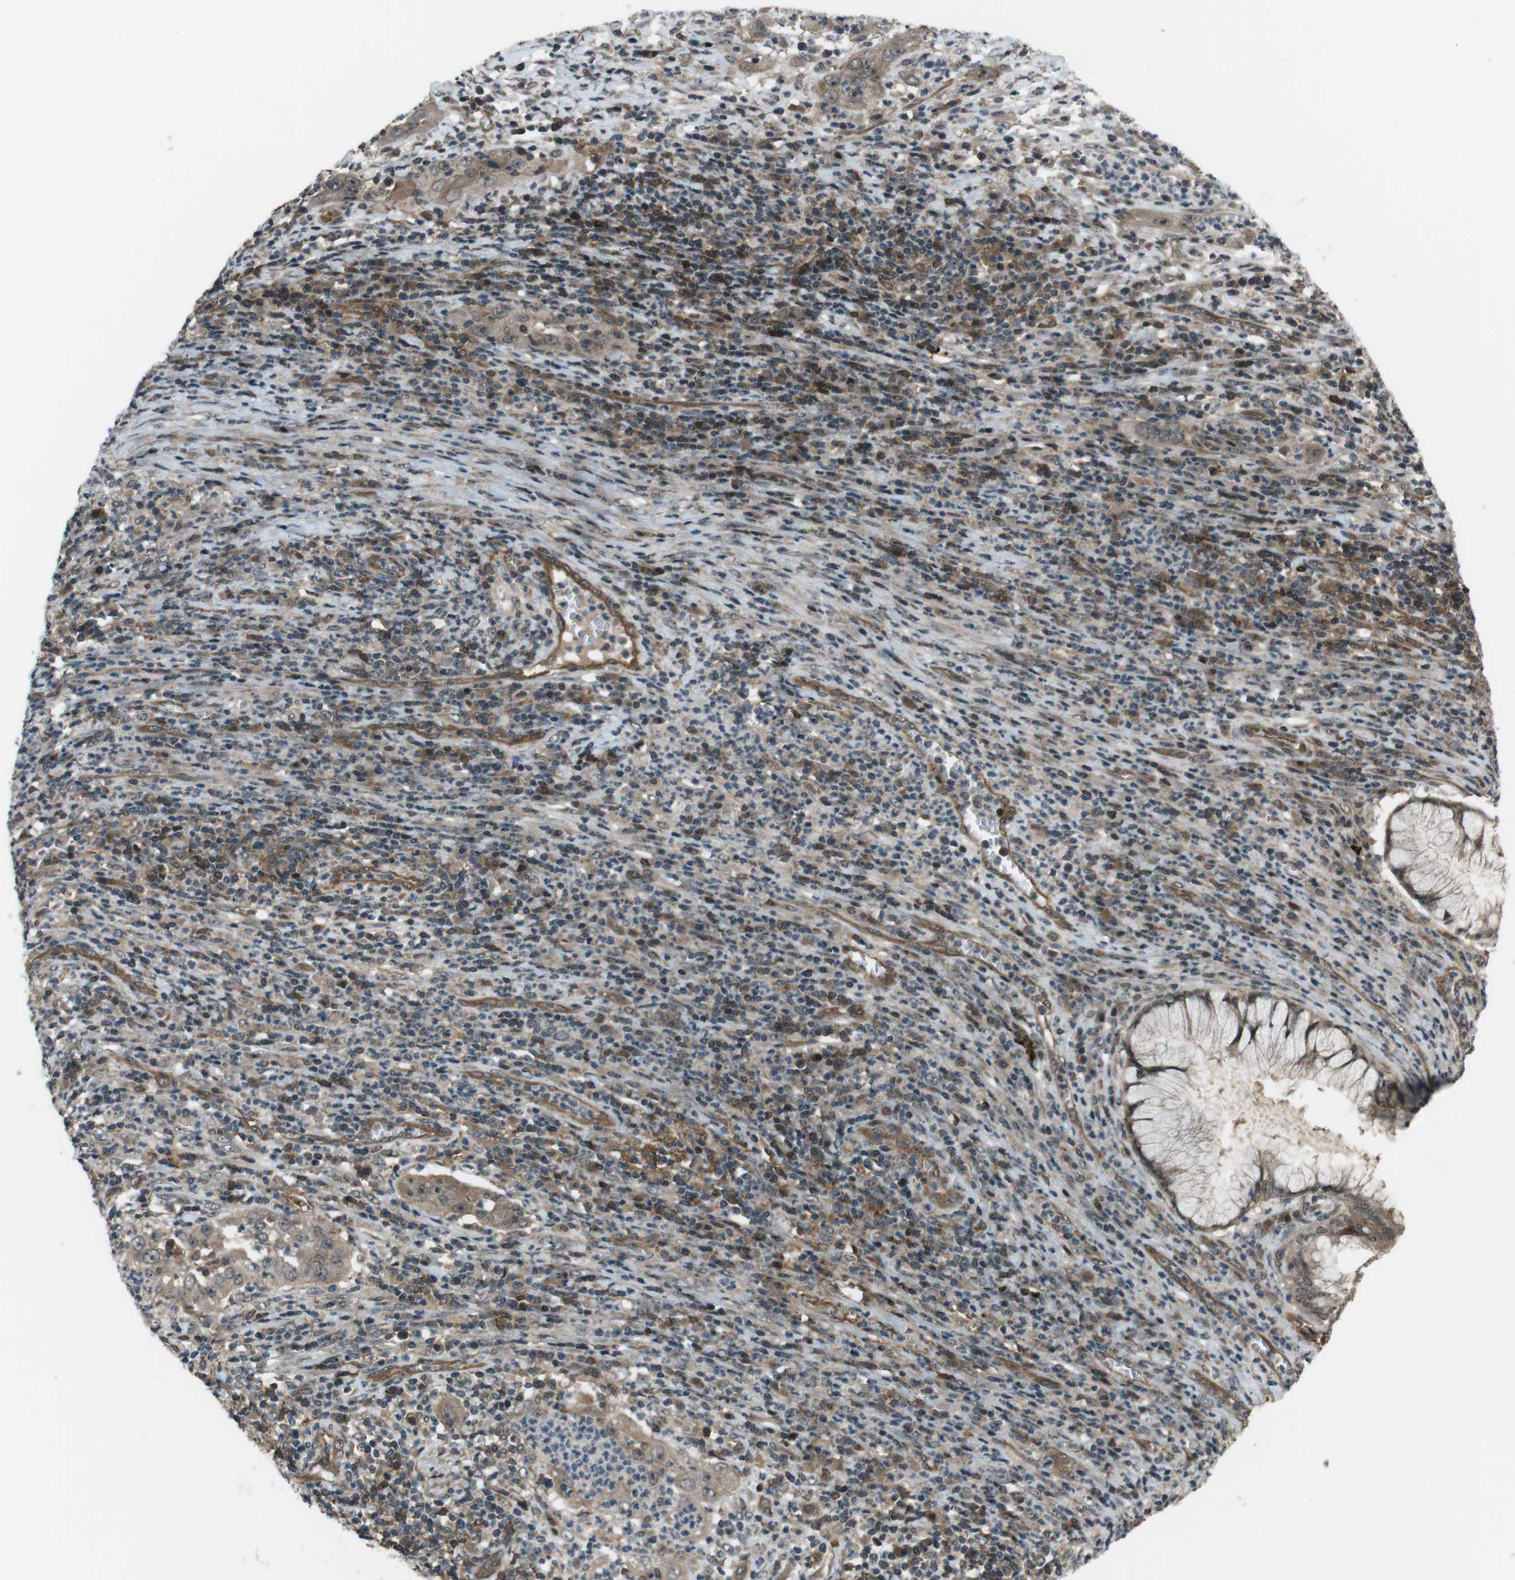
{"staining": {"intensity": "weak", "quantity": ">75%", "location": "cytoplasmic/membranous,nuclear"}, "tissue": "cervical cancer", "cell_type": "Tumor cells", "image_type": "cancer", "snomed": [{"axis": "morphology", "description": "Squamous cell carcinoma, NOS"}, {"axis": "topography", "description": "Cervix"}], "caption": "Immunohistochemistry (IHC) (DAB) staining of cervical cancer (squamous cell carcinoma) displays weak cytoplasmic/membranous and nuclear protein staining in approximately >75% of tumor cells. Nuclei are stained in blue.", "gene": "TIAM2", "patient": {"sex": "female", "age": 32}}